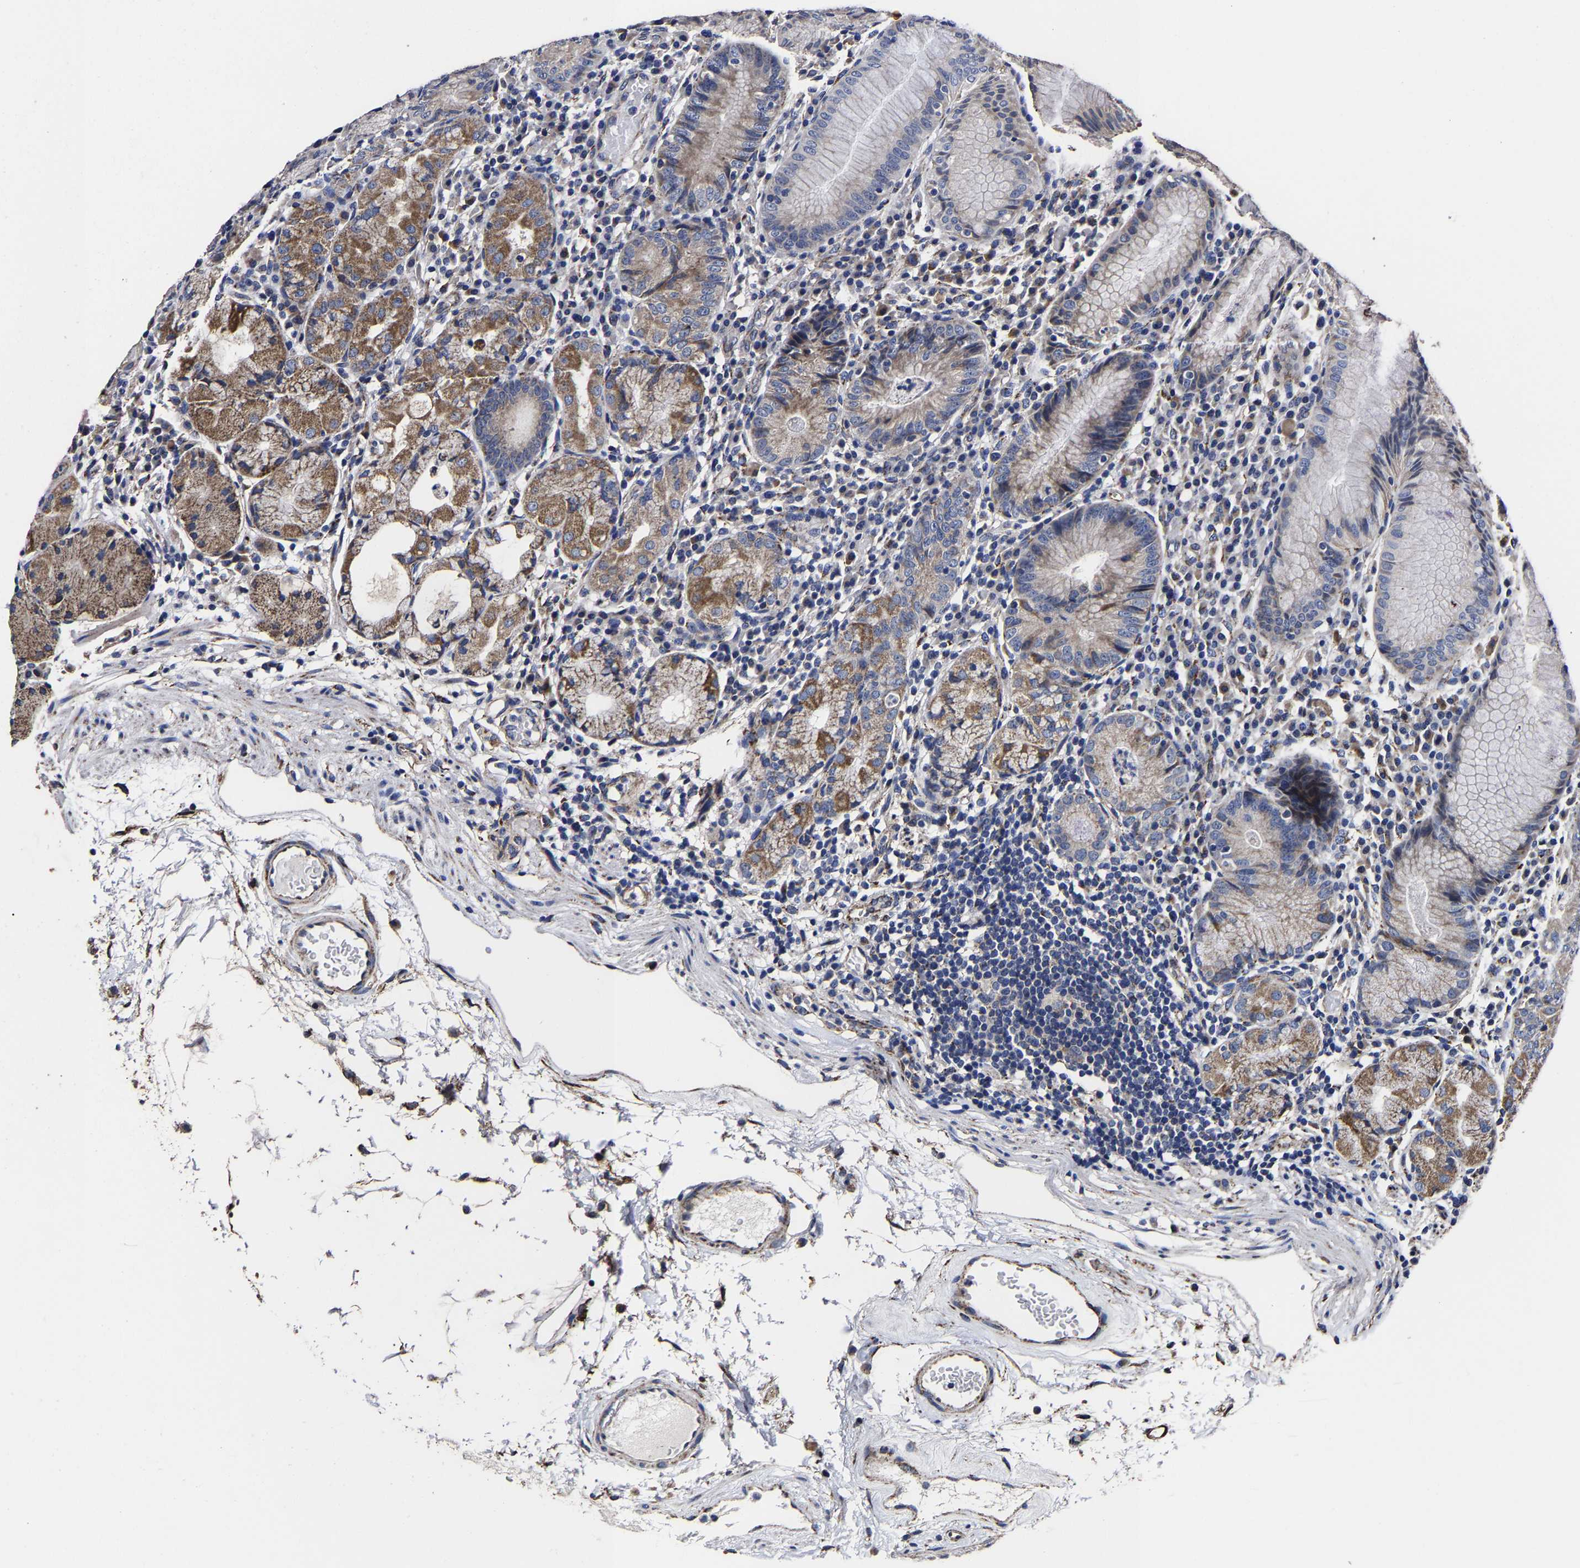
{"staining": {"intensity": "moderate", "quantity": "25%-75%", "location": "cytoplasmic/membranous"}, "tissue": "stomach", "cell_type": "Glandular cells", "image_type": "normal", "snomed": [{"axis": "morphology", "description": "Normal tissue, NOS"}, {"axis": "topography", "description": "Stomach"}, {"axis": "topography", "description": "Stomach, lower"}], "caption": "Glandular cells demonstrate moderate cytoplasmic/membranous staining in about 25%-75% of cells in unremarkable stomach.", "gene": "AASS", "patient": {"sex": "female", "age": 75}}